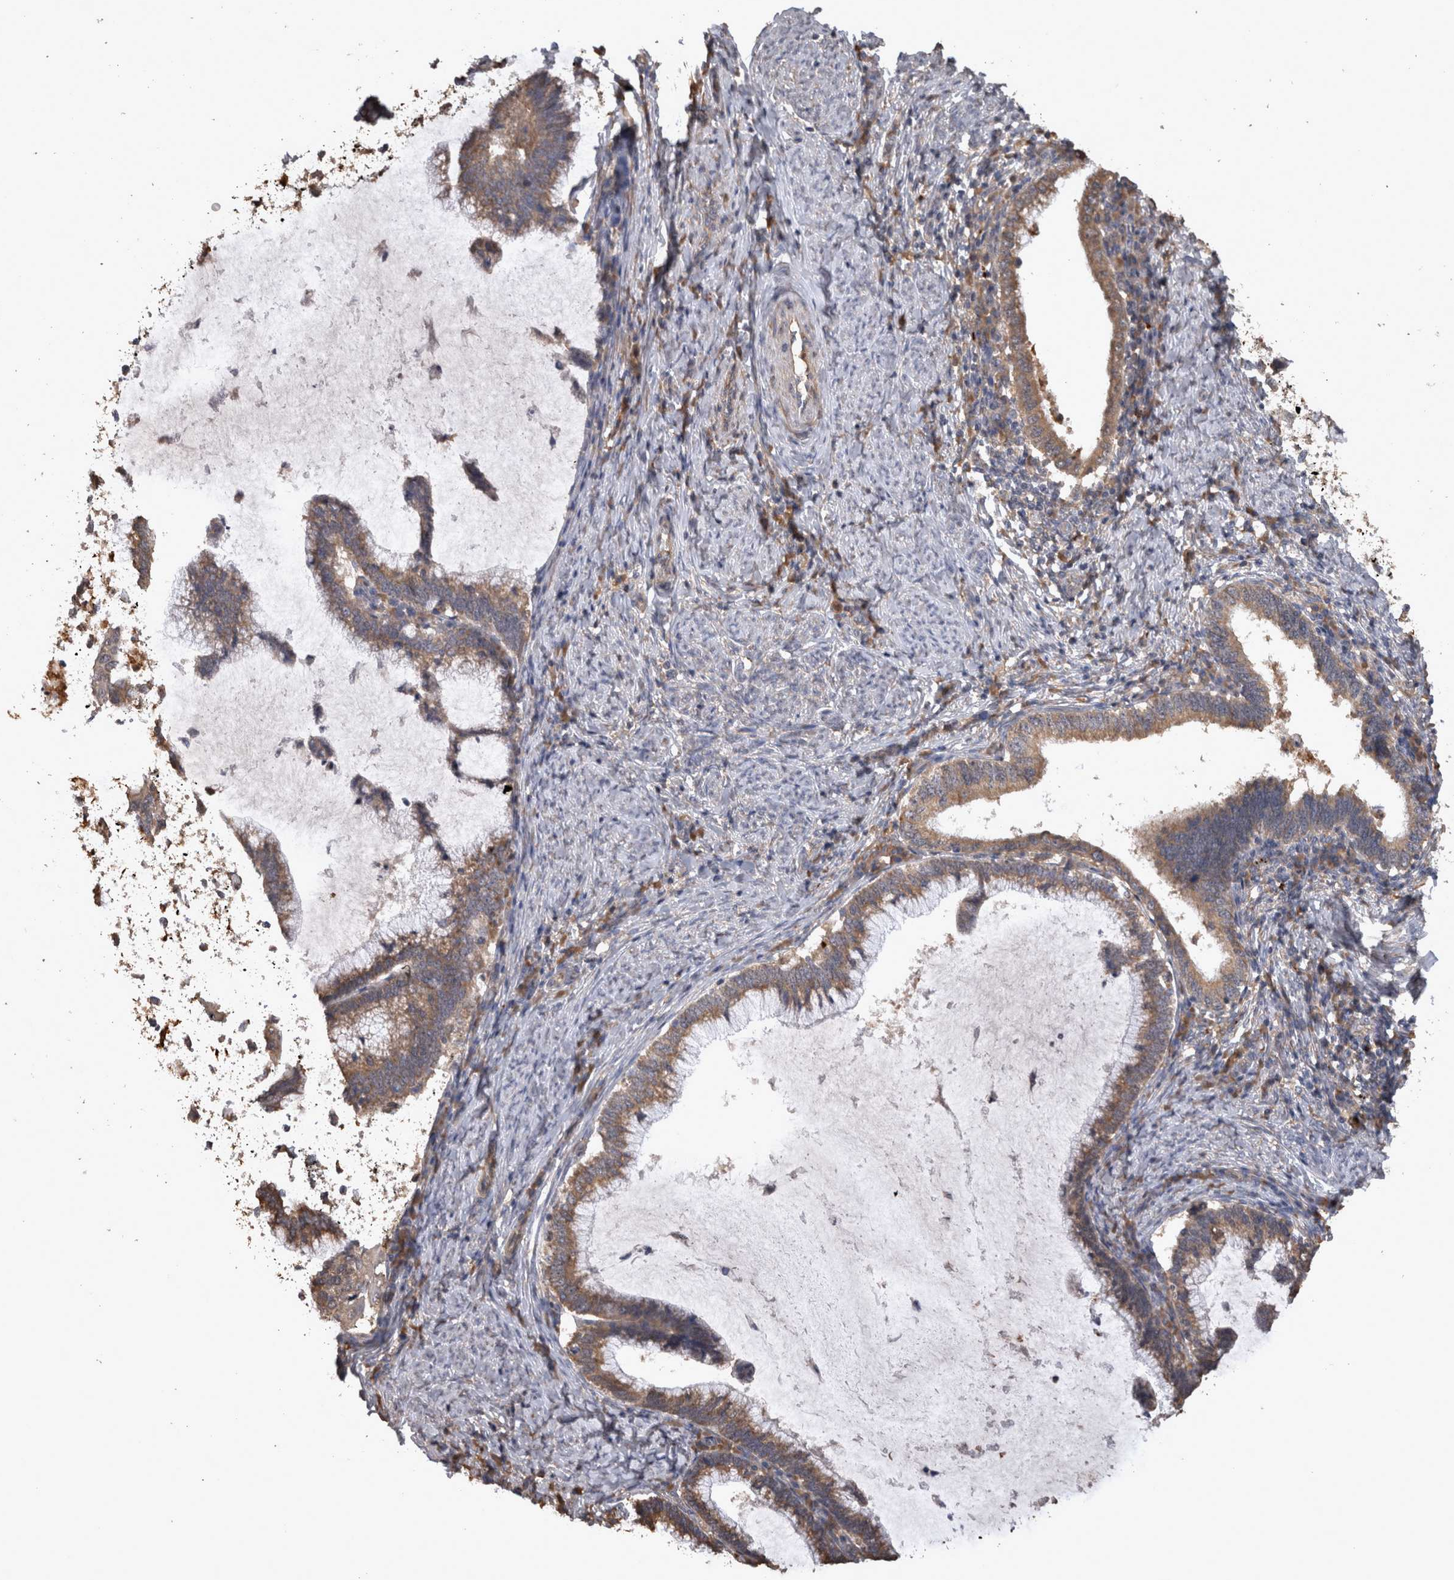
{"staining": {"intensity": "moderate", "quantity": ">75%", "location": "cytoplasmic/membranous"}, "tissue": "cervical cancer", "cell_type": "Tumor cells", "image_type": "cancer", "snomed": [{"axis": "morphology", "description": "Adenocarcinoma, NOS"}, {"axis": "topography", "description": "Cervix"}], "caption": "DAB (3,3'-diaminobenzidine) immunohistochemical staining of human cervical cancer (adenocarcinoma) reveals moderate cytoplasmic/membranous protein staining in approximately >75% of tumor cells. (Brightfield microscopy of DAB IHC at high magnification).", "gene": "TMED7", "patient": {"sex": "female", "age": 36}}